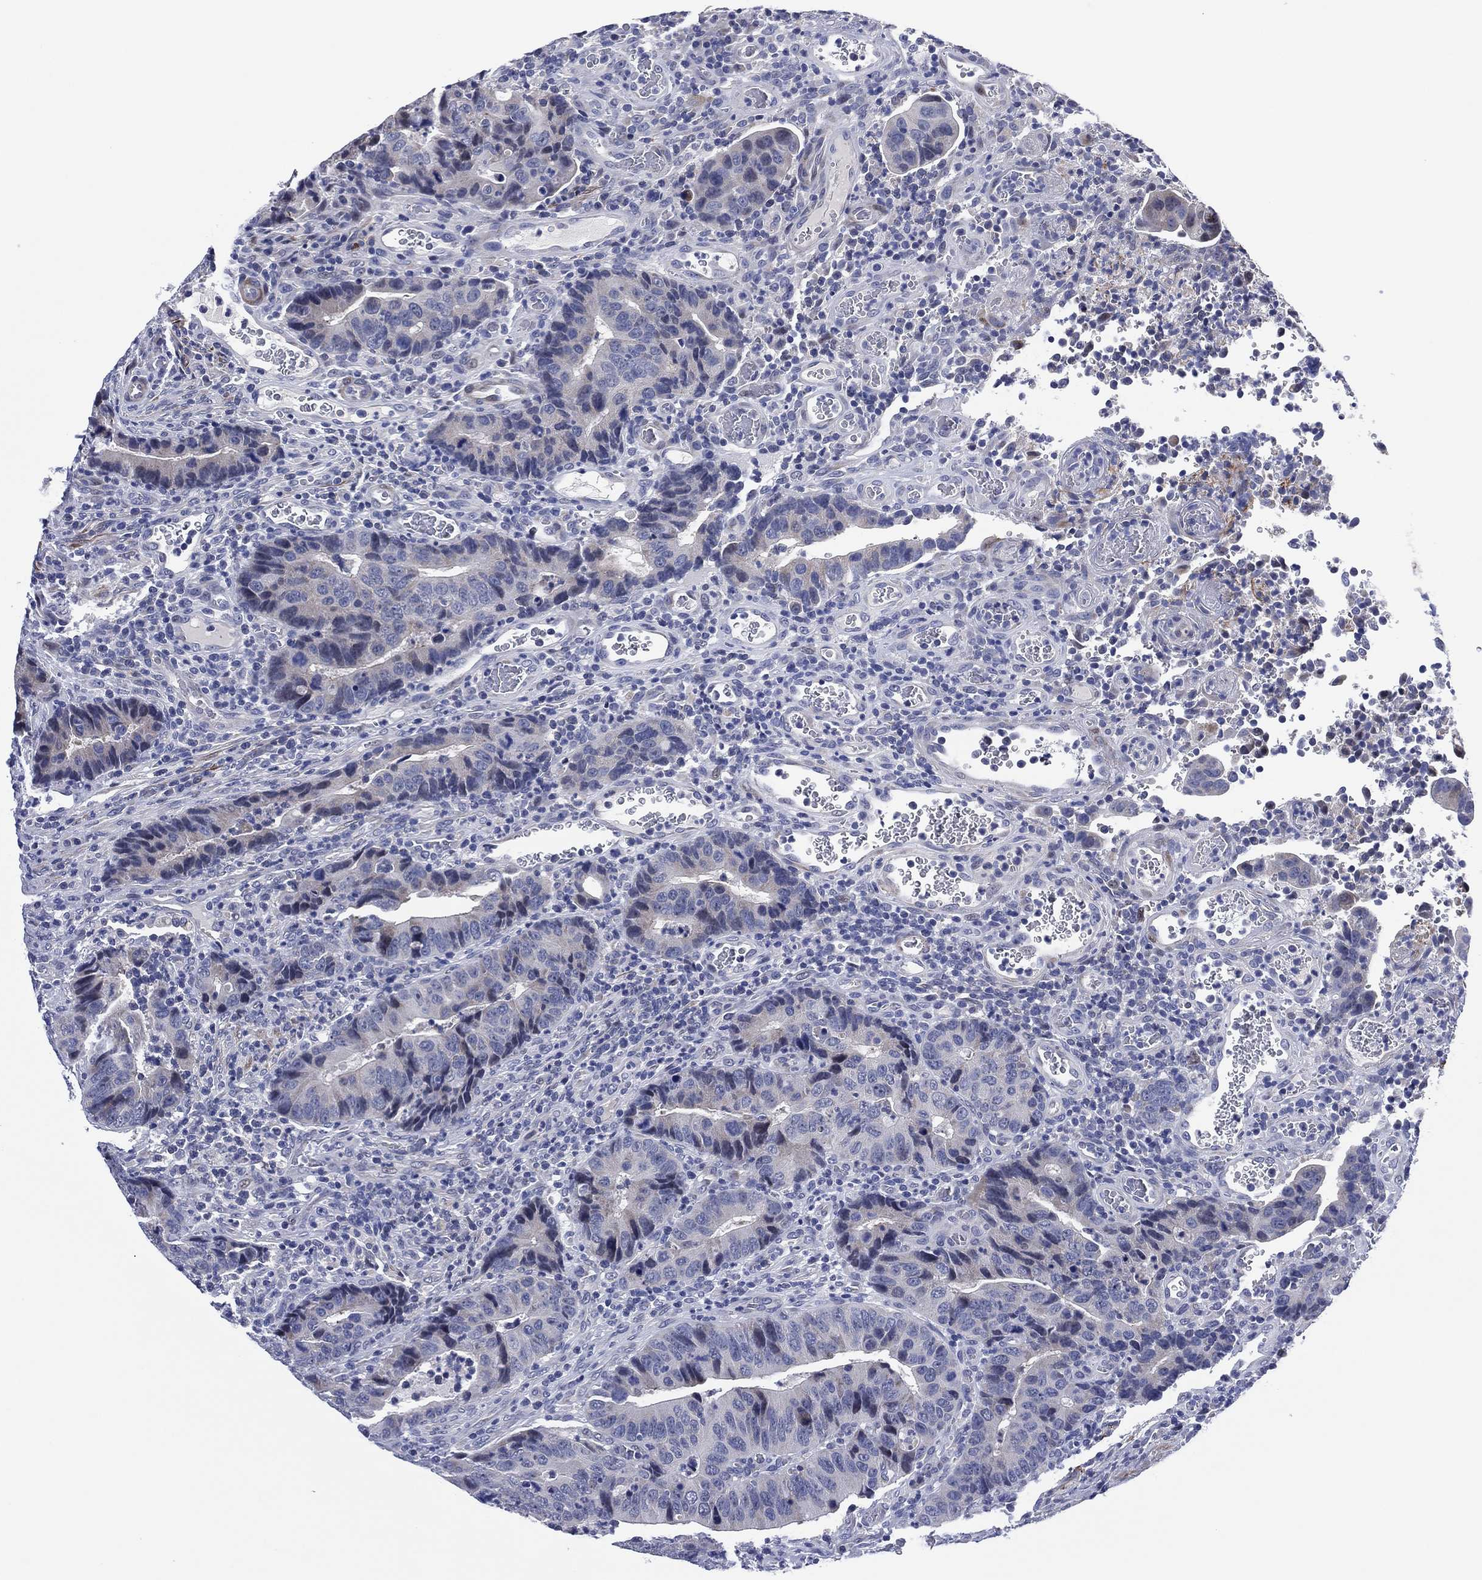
{"staining": {"intensity": "negative", "quantity": "none", "location": "none"}, "tissue": "colorectal cancer", "cell_type": "Tumor cells", "image_type": "cancer", "snomed": [{"axis": "morphology", "description": "Adenocarcinoma, NOS"}, {"axis": "topography", "description": "Colon"}], "caption": "Colorectal adenocarcinoma stained for a protein using immunohistochemistry (IHC) demonstrates no staining tumor cells.", "gene": "CLIP3", "patient": {"sex": "female", "age": 56}}